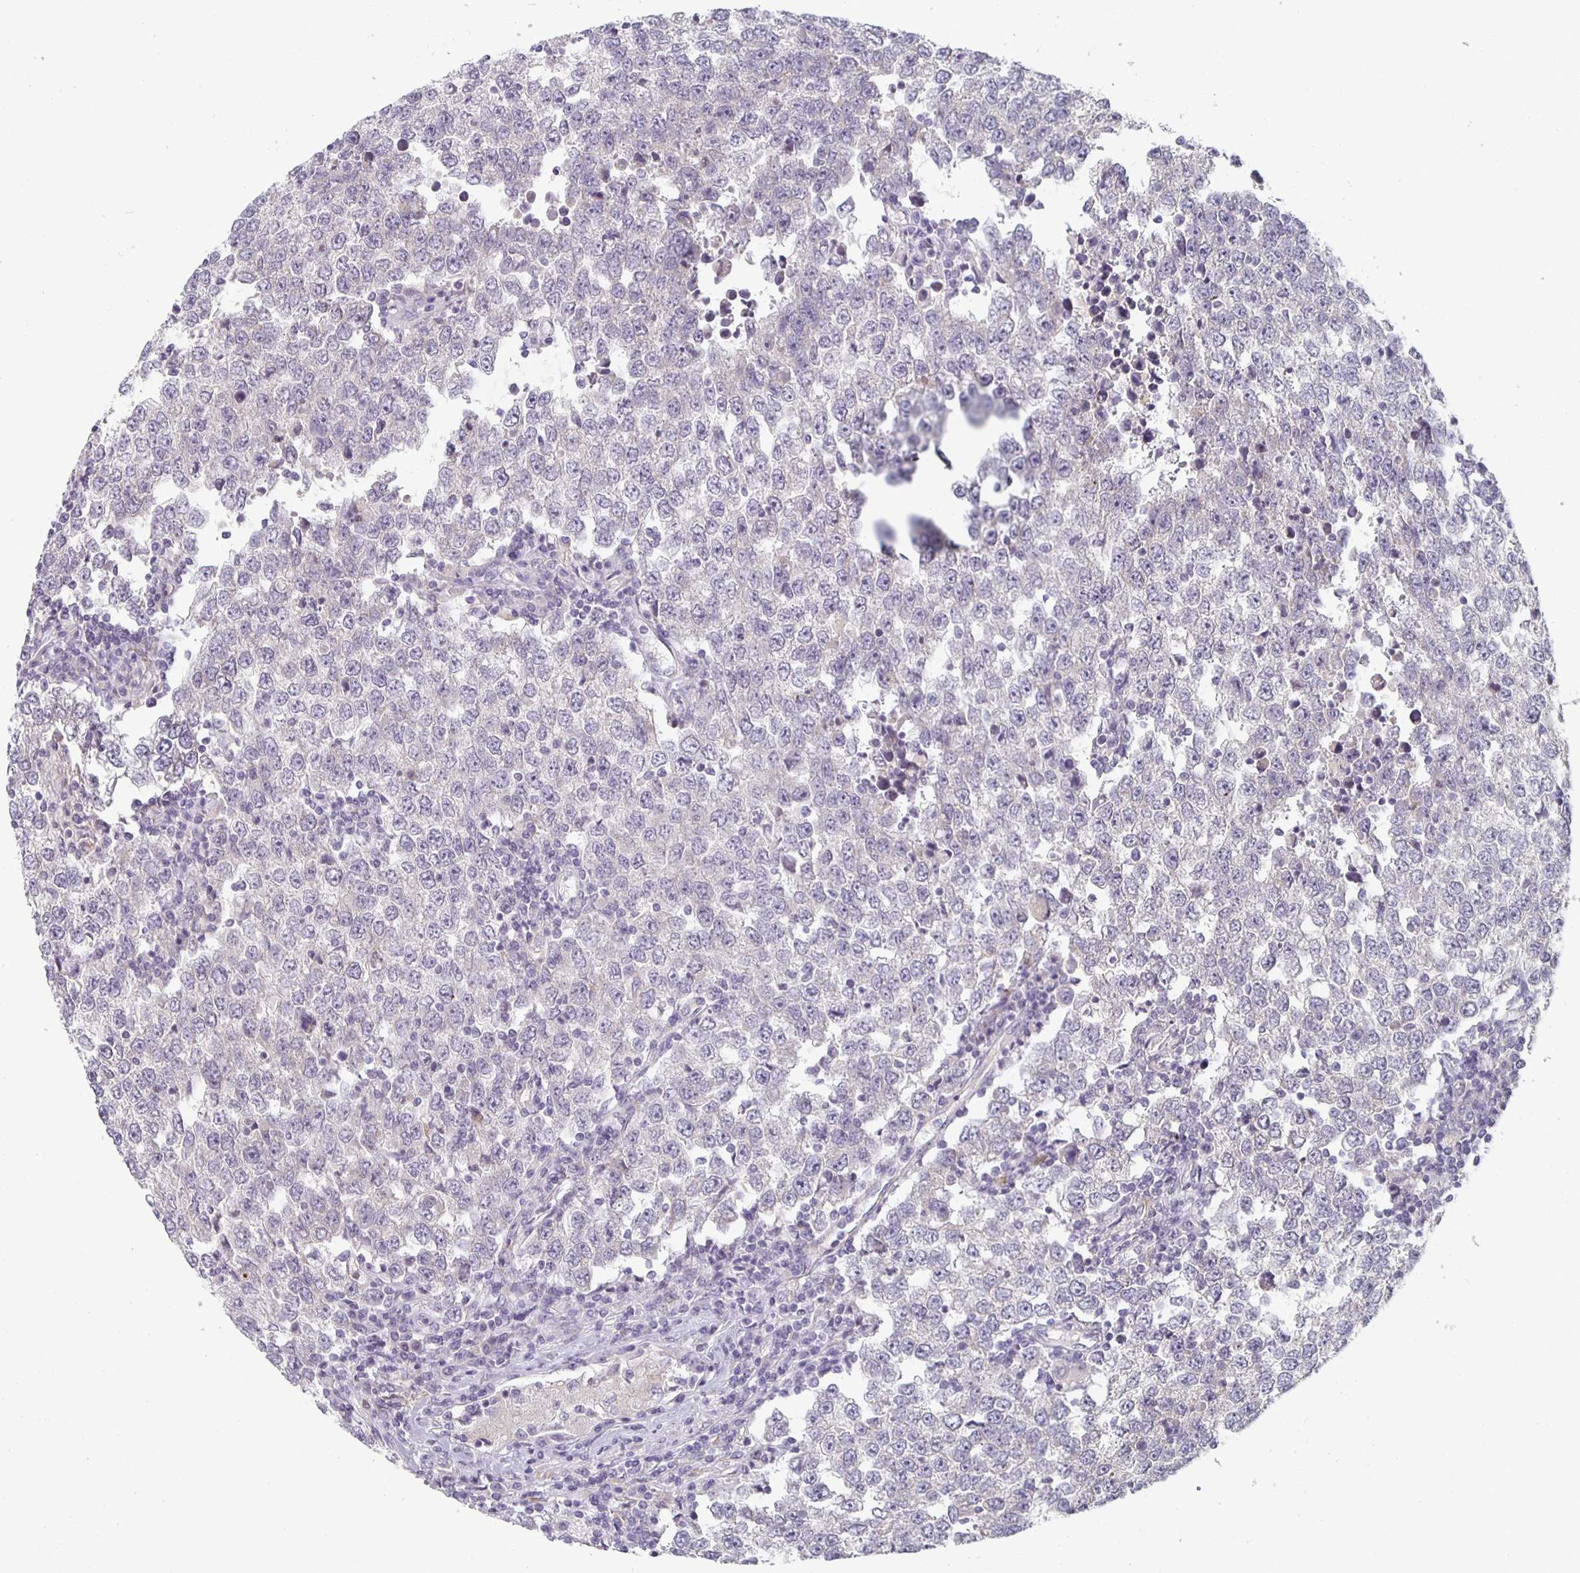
{"staining": {"intensity": "negative", "quantity": "none", "location": "none"}, "tissue": "testis cancer", "cell_type": "Tumor cells", "image_type": "cancer", "snomed": [{"axis": "morphology", "description": "Seminoma, NOS"}, {"axis": "morphology", "description": "Carcinoma, Embryonal, NOS"}, {"axis": "topography", "description": "Testis"}], "caption": "Tumor cells show no significant staining in testis cancer (seminoma). Nuclei are stained in blue.", "gene": "CTHRC1", "patient": {"sex": "male", "age": 28}}